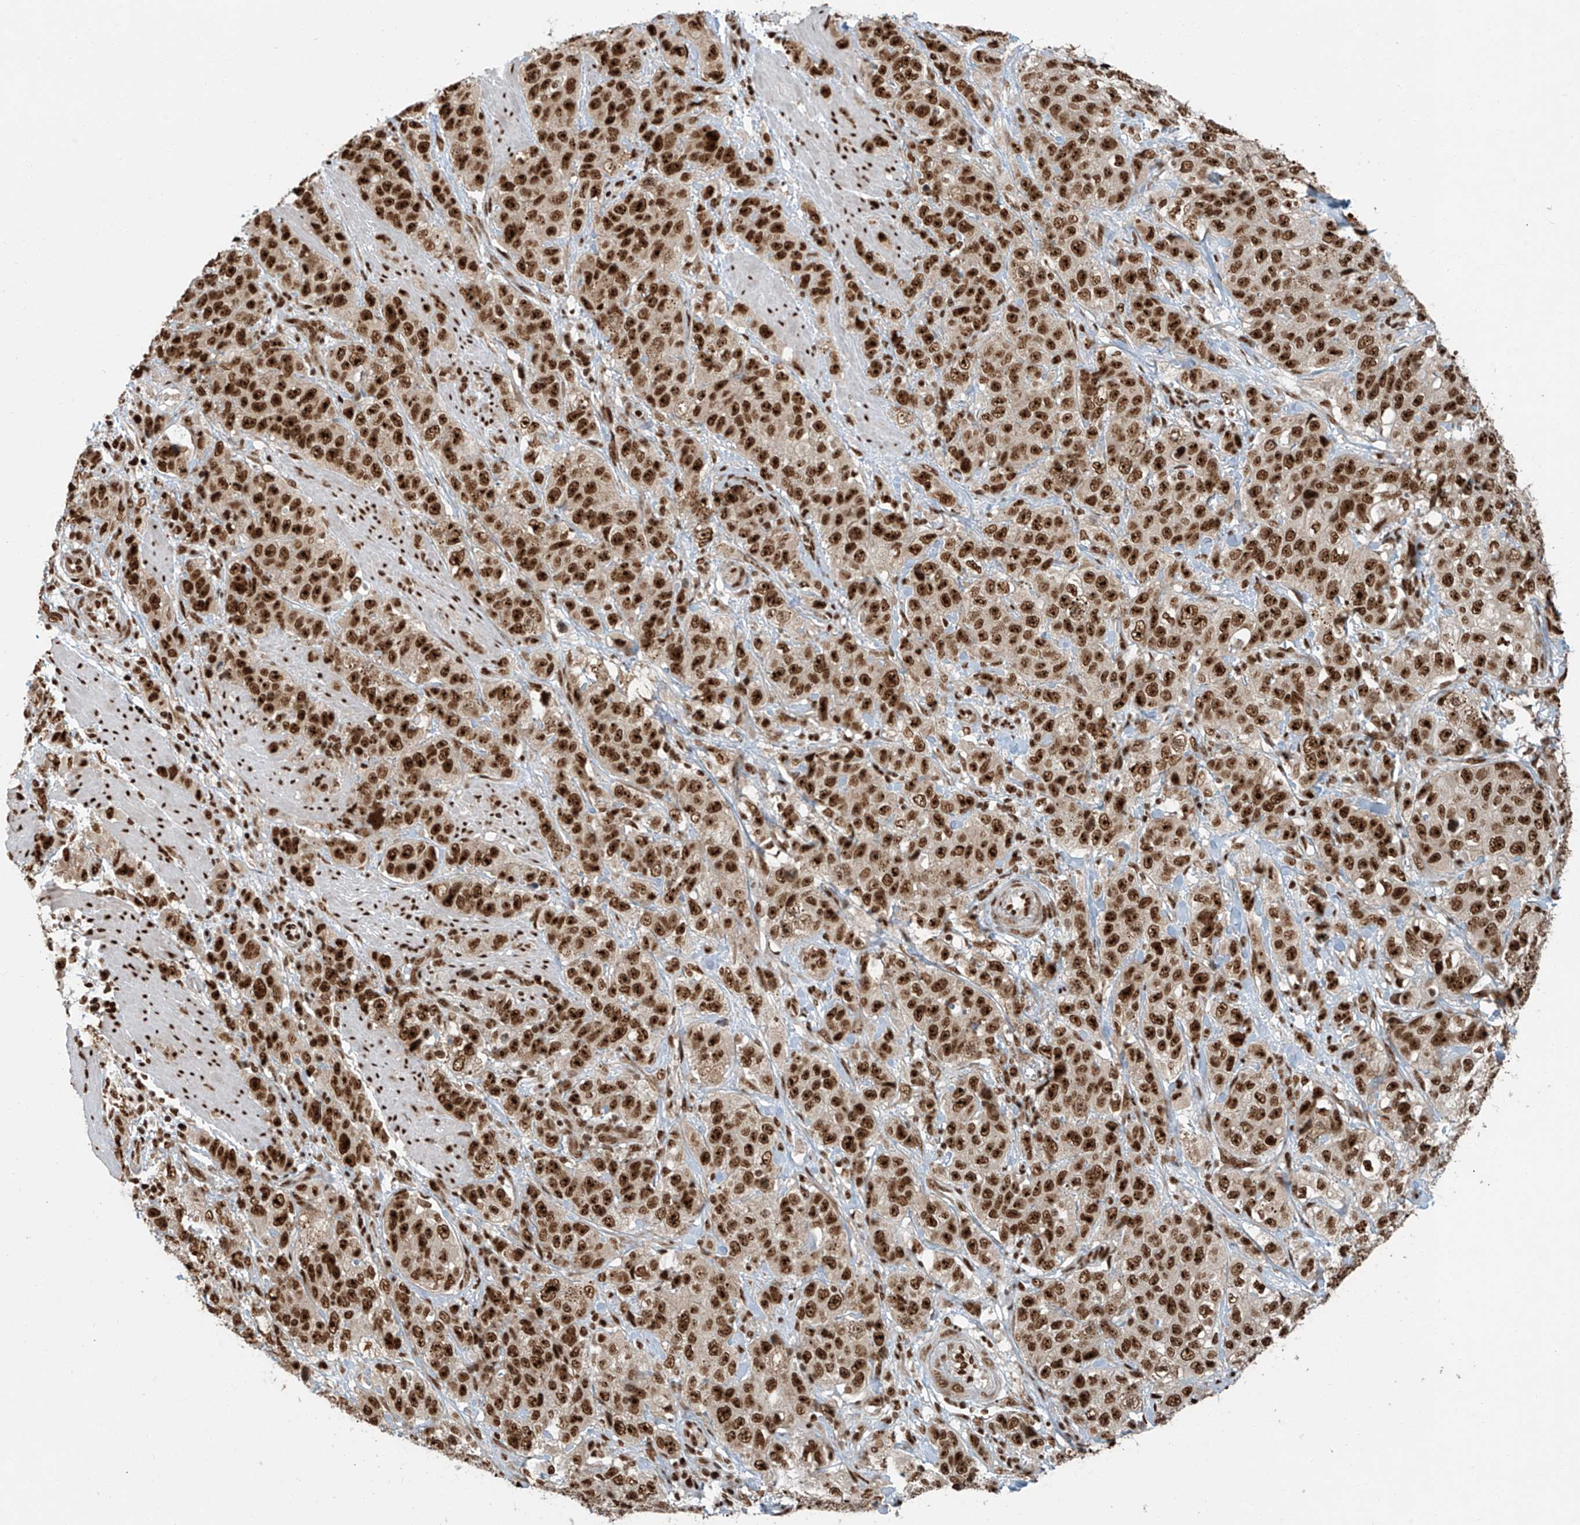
{"staining": {"intensity": "strong", "quantity": ">75%", "location": "nuclear"}, "tissue": "stomach cancer", "cell_type": "Tumor cells", "image_type": "cancer", "snomed": [{"axis": "morphology", "description": "Adenocarcinoma, NOS"}, {"axis": "topography", "description": "Stomach"}], "caption": "Stomach cancer (adenocarcinoma) was stained to show a protein in brown. There is high levels of strong nuclear expression in approximately >75% of tumor cells. (Stains: DAB (3,3'-diaminobenzidine) in brown, nuclei in blue, Microscopy: brightfield microscopy at high magnification).", "gene": "FAM193B", "patient": {"sex": "male", "age": 48}}